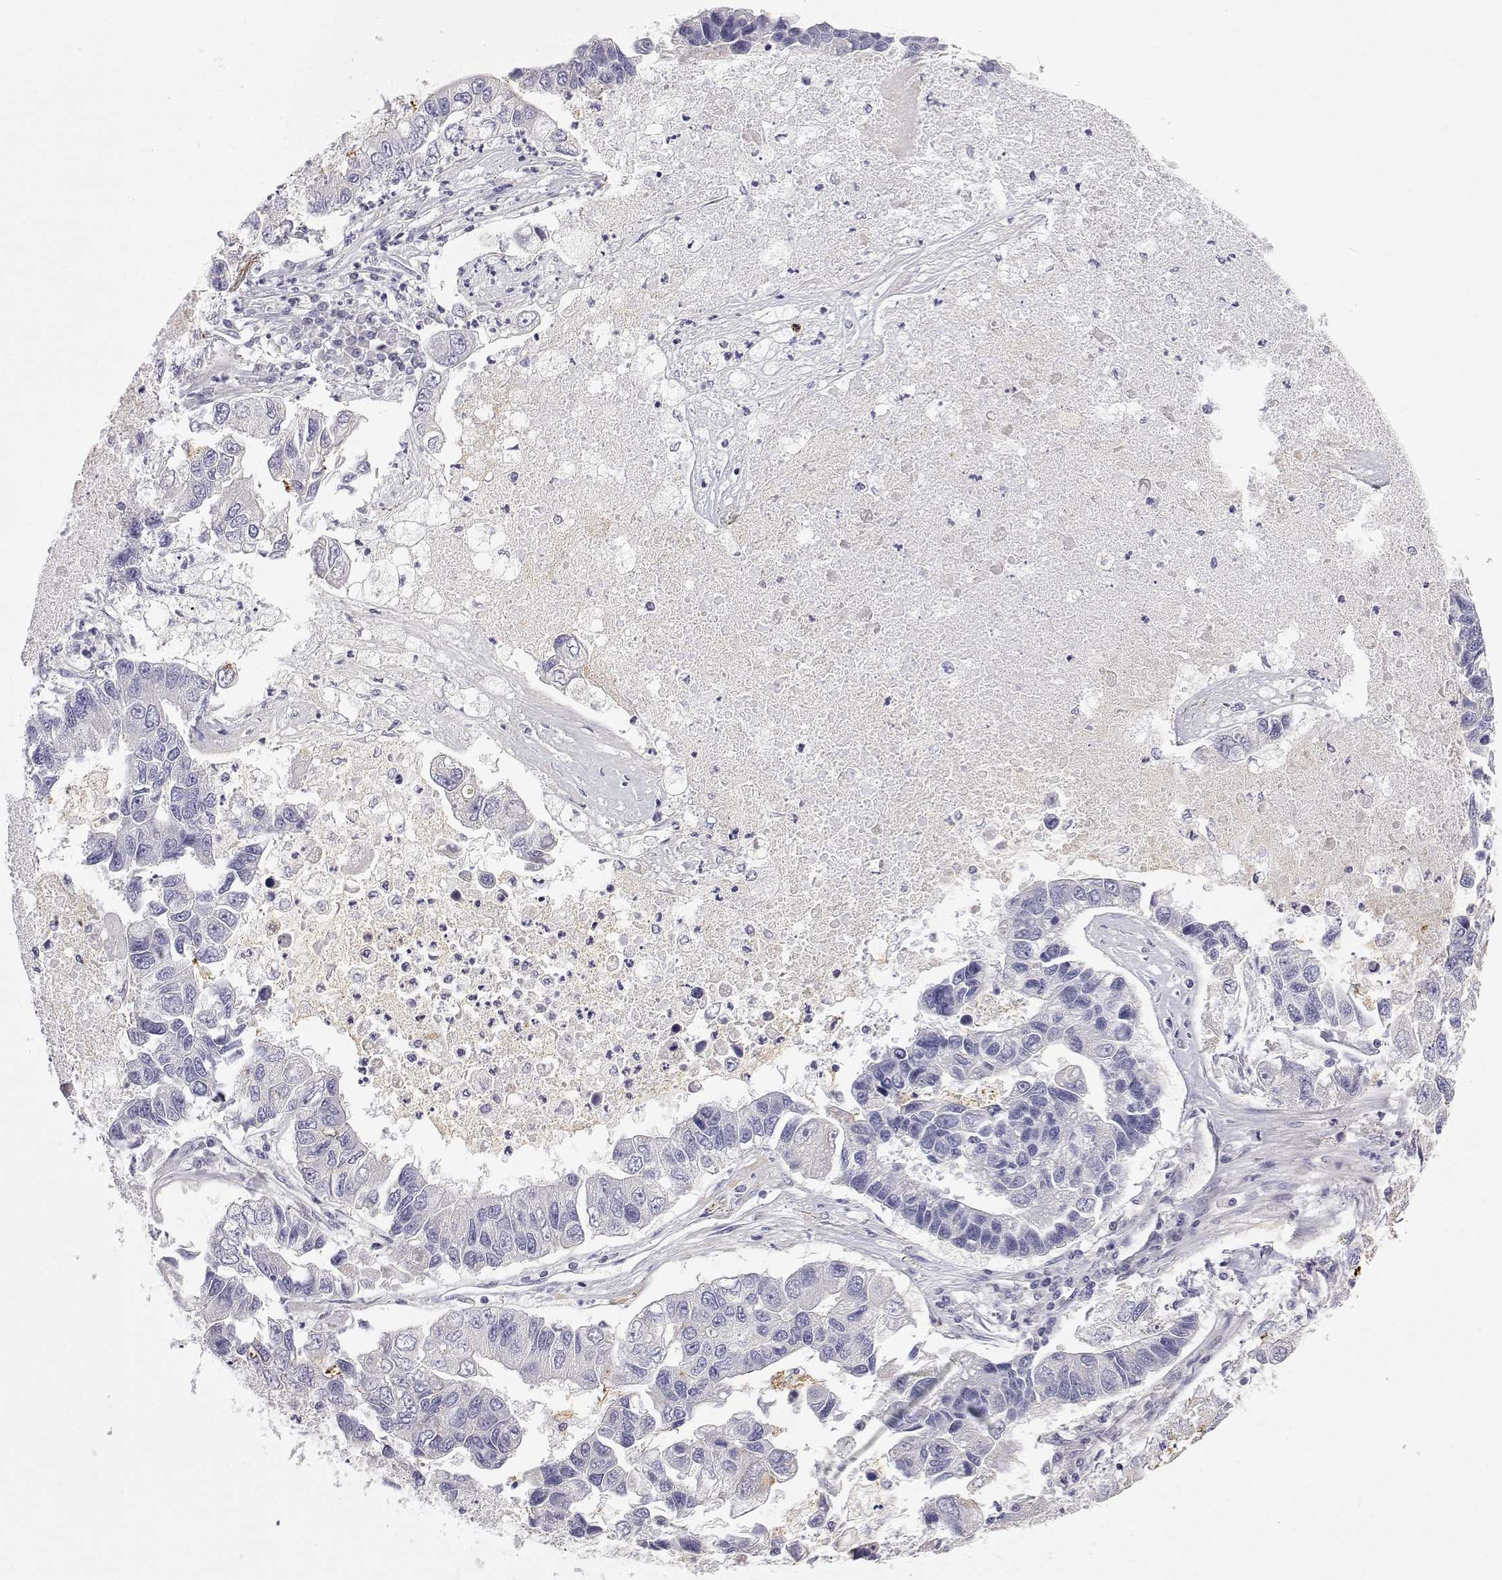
{"staining": {"intensity": "moderate", "quantity": "<25%", "location": "cytoplasmic/membranous"}, "tissue": "lung cancer", "cell_type": "Tumor cells", "image_type": "cancer", "snomed": [{"axis": "morphology", "description": "Adenocarcinoma, NOS"}, {"axis": "topography", "description": "Bronchus"}, {"axis": "topography", "description": "Lung"}], "caption": "Moderate cytoplasmic/membranous expression for a protein is identified in about <25% of tumor cells of lung adenocarcinoma using immunohistochemistry (IHC).", "gene": "ANKRD65", "patient": {"sex": "female", "age": 51}}